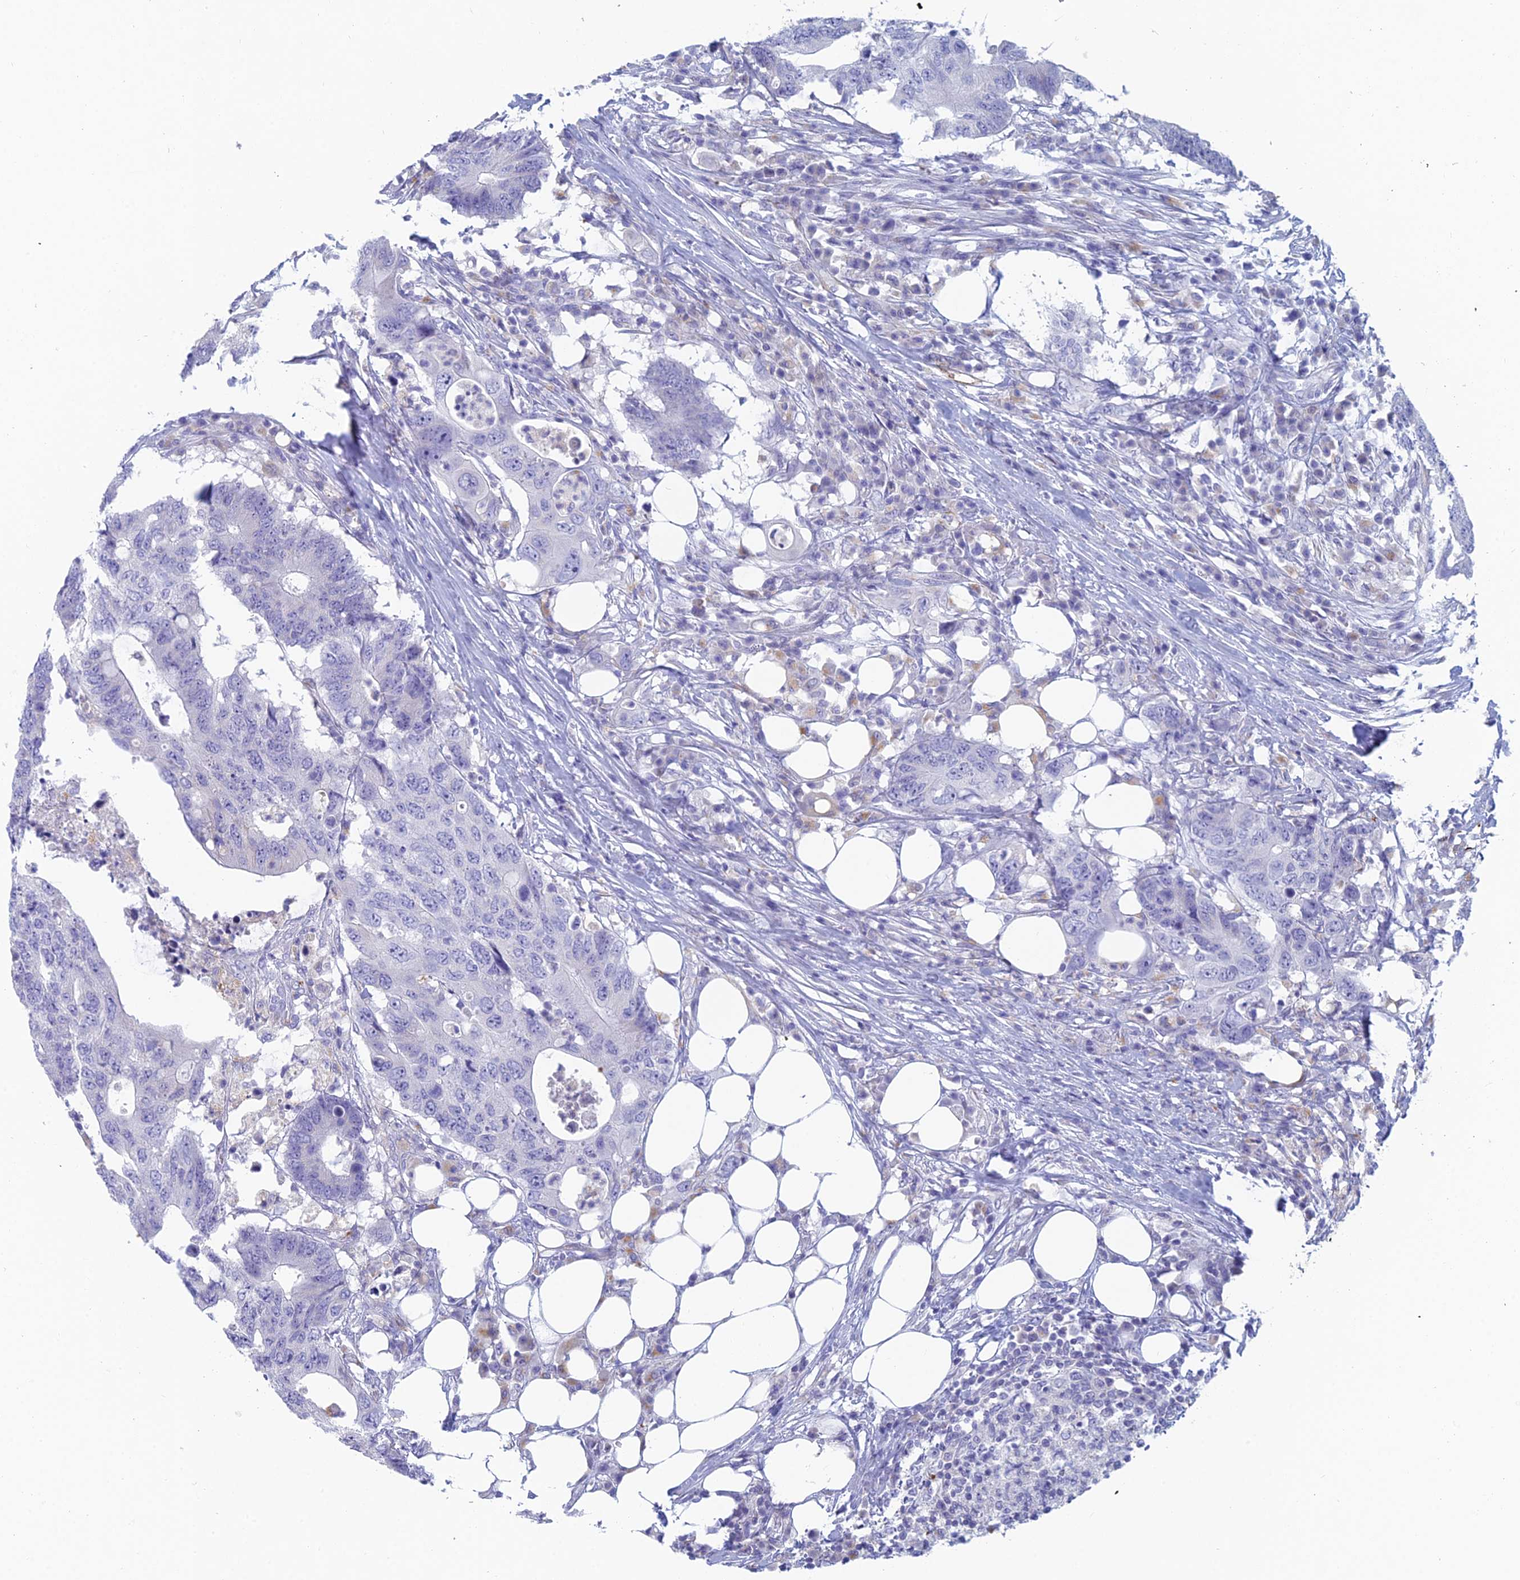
{"staining": {"intensity": "negative", "quantity": "none", "location": "none"}, "tissue": "colorectal cancer", "cell_type": "Tumor cells", "image_type": "cancer", "snomed": [{"axis": "morphology", "description": "Adenocarcinoma, NOS"}, {"axis": "topography", "description": "Colon"}], "caption": "Immunohistochemical staining of human colorectal adenocarcinoma demonstrates no significant staining in tumor cells.", "gene": "FERD3L", "patient": {"sex": "male", "age": 71}}